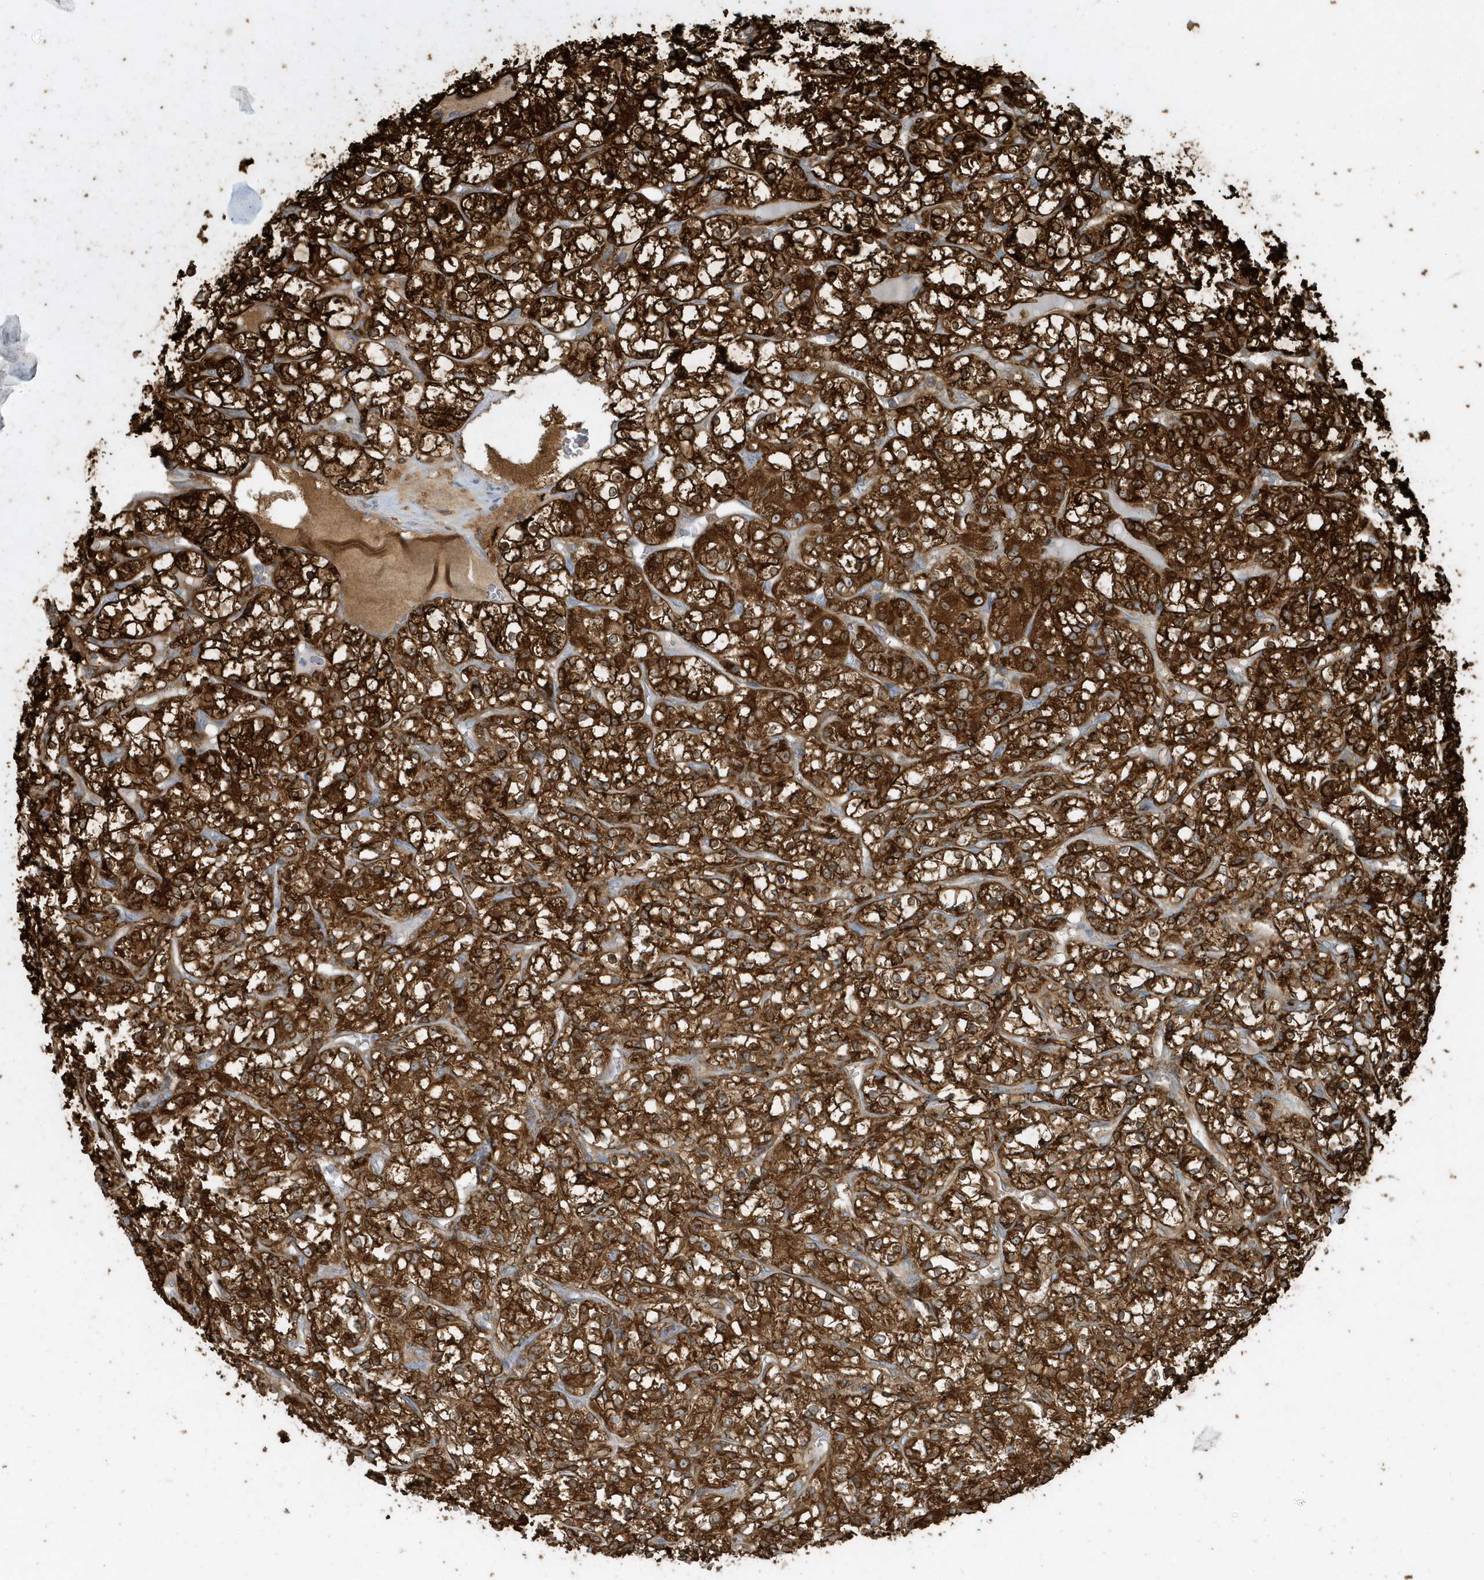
{"staining": {"intensity": "strong", "quantity": ">75%", "location": "cytoplasmic/membranous"}, "tissue": "renal cancer", "cell_type": "Tumor cells", "image_type": "cancer", "snomed": [{"axis": "morphology", "description": "Adenocarcinoma, NOS"}, {"axis": "topography", "description": "Kidney"}], "caption": "Renal adenocarcinoma was stained to show a protein in brown. There is high levels of strong cytoplasmic/membranous positivity in about >75% of tumor cells.", "gene": "CLCN6", "patient": {"sex": "female", "age": 69}}